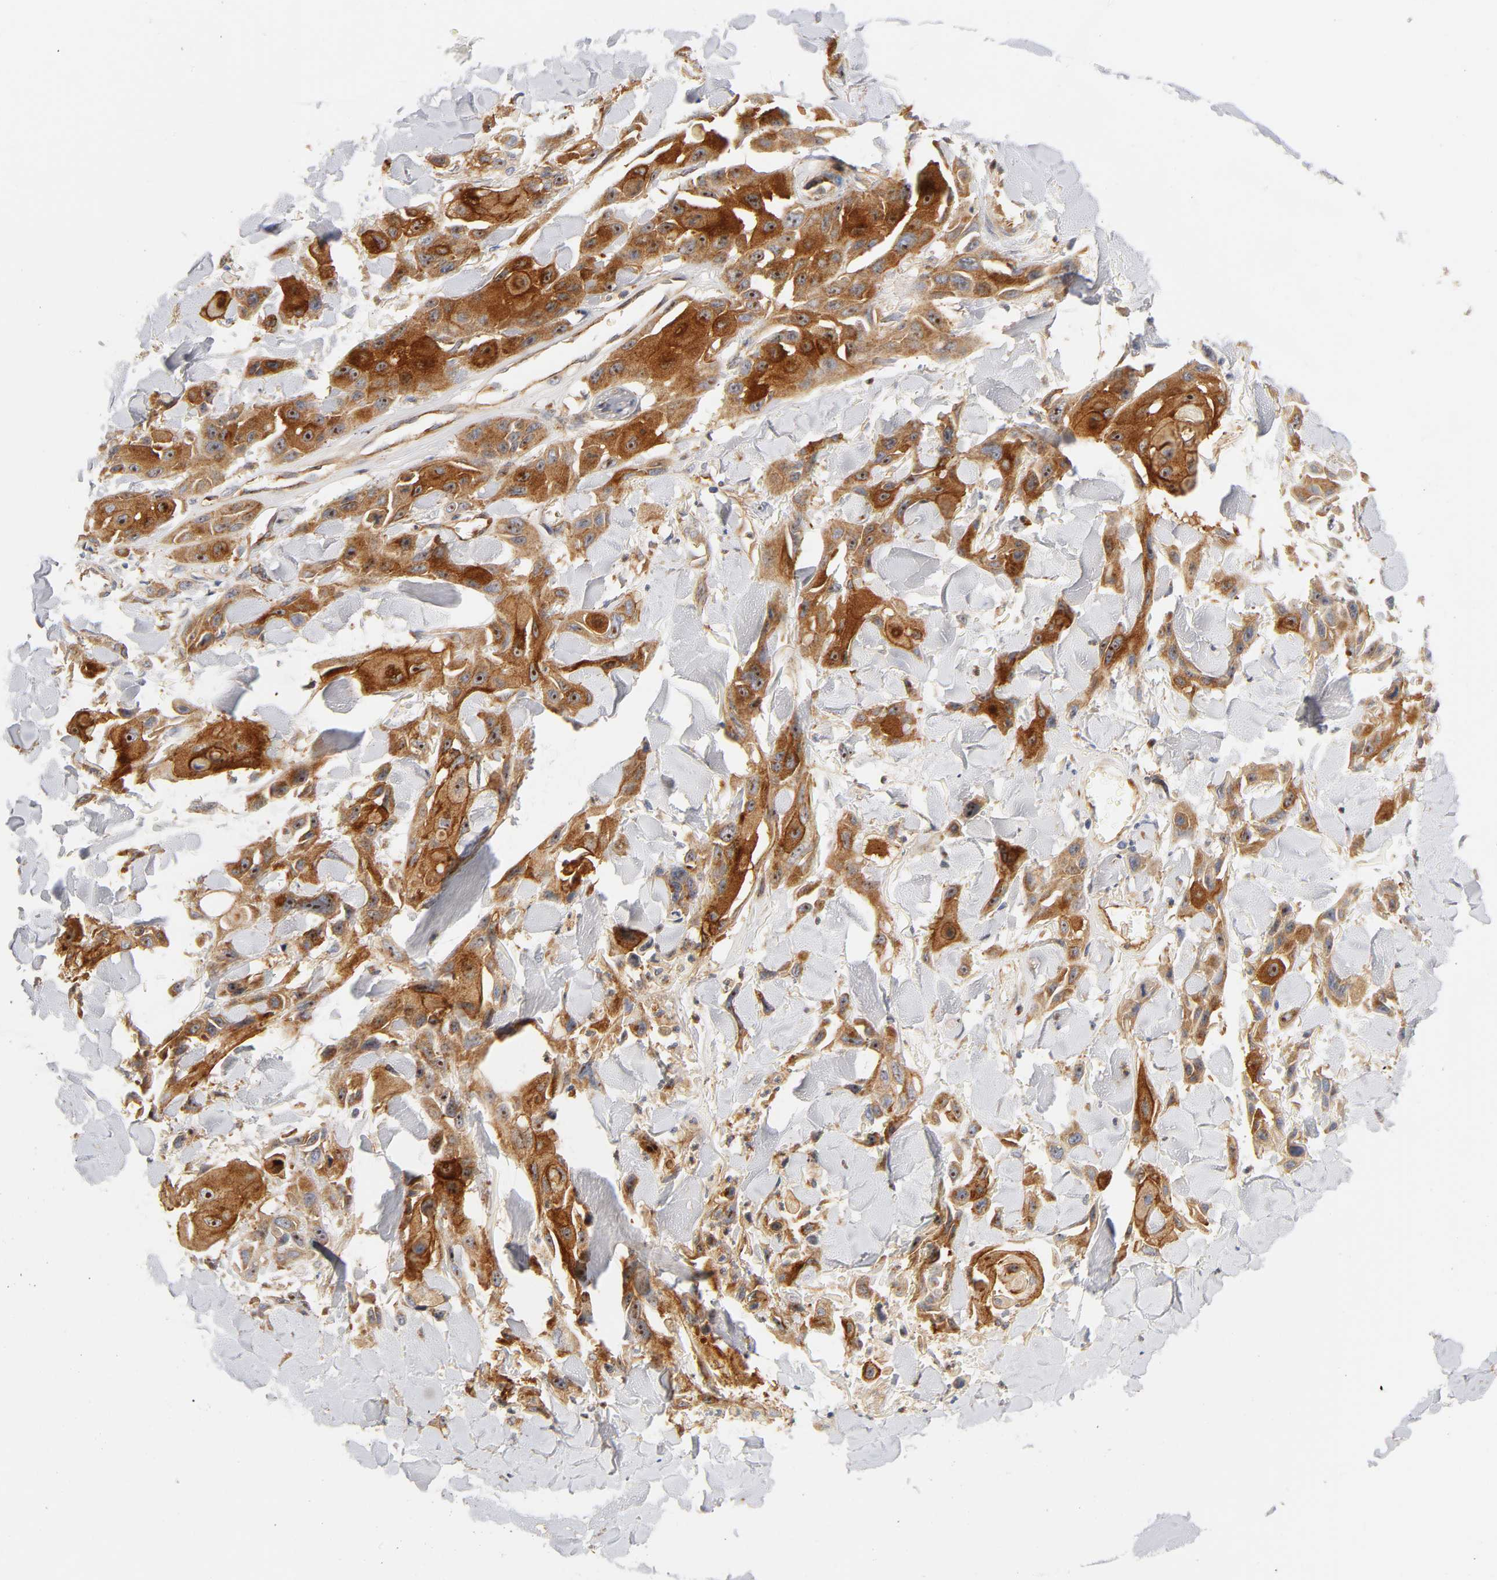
{"staining": {"intensity": "strong", "quantity": ">75%", "location": "cytoplasmic/membranous,nuclear"}, "tissue": "skin cancer", "cell_type": "Tumor cells", "image_type": "cancer", "snomed": [{"axis": "morphology", "description": "Squamous cell carcinoma, NOS"}, {"axis": "topography", "description": "Skin"}, {"axis": "topography", "description": "Anal"}], "caption": "A high amount of strong cytoplasmic/membranous and nuclear staining is seen in approximately >75% of tumor cells in skin cancer (squamous cell carcinoma) tissue. The staining was performed using DAB to visualize the protein expression in brown, while the nuclei were stained in blue with hematoxylin (Magnification: 20x).", "gene": "PLD1", "patient": {"sex": "female", "age": 55}}